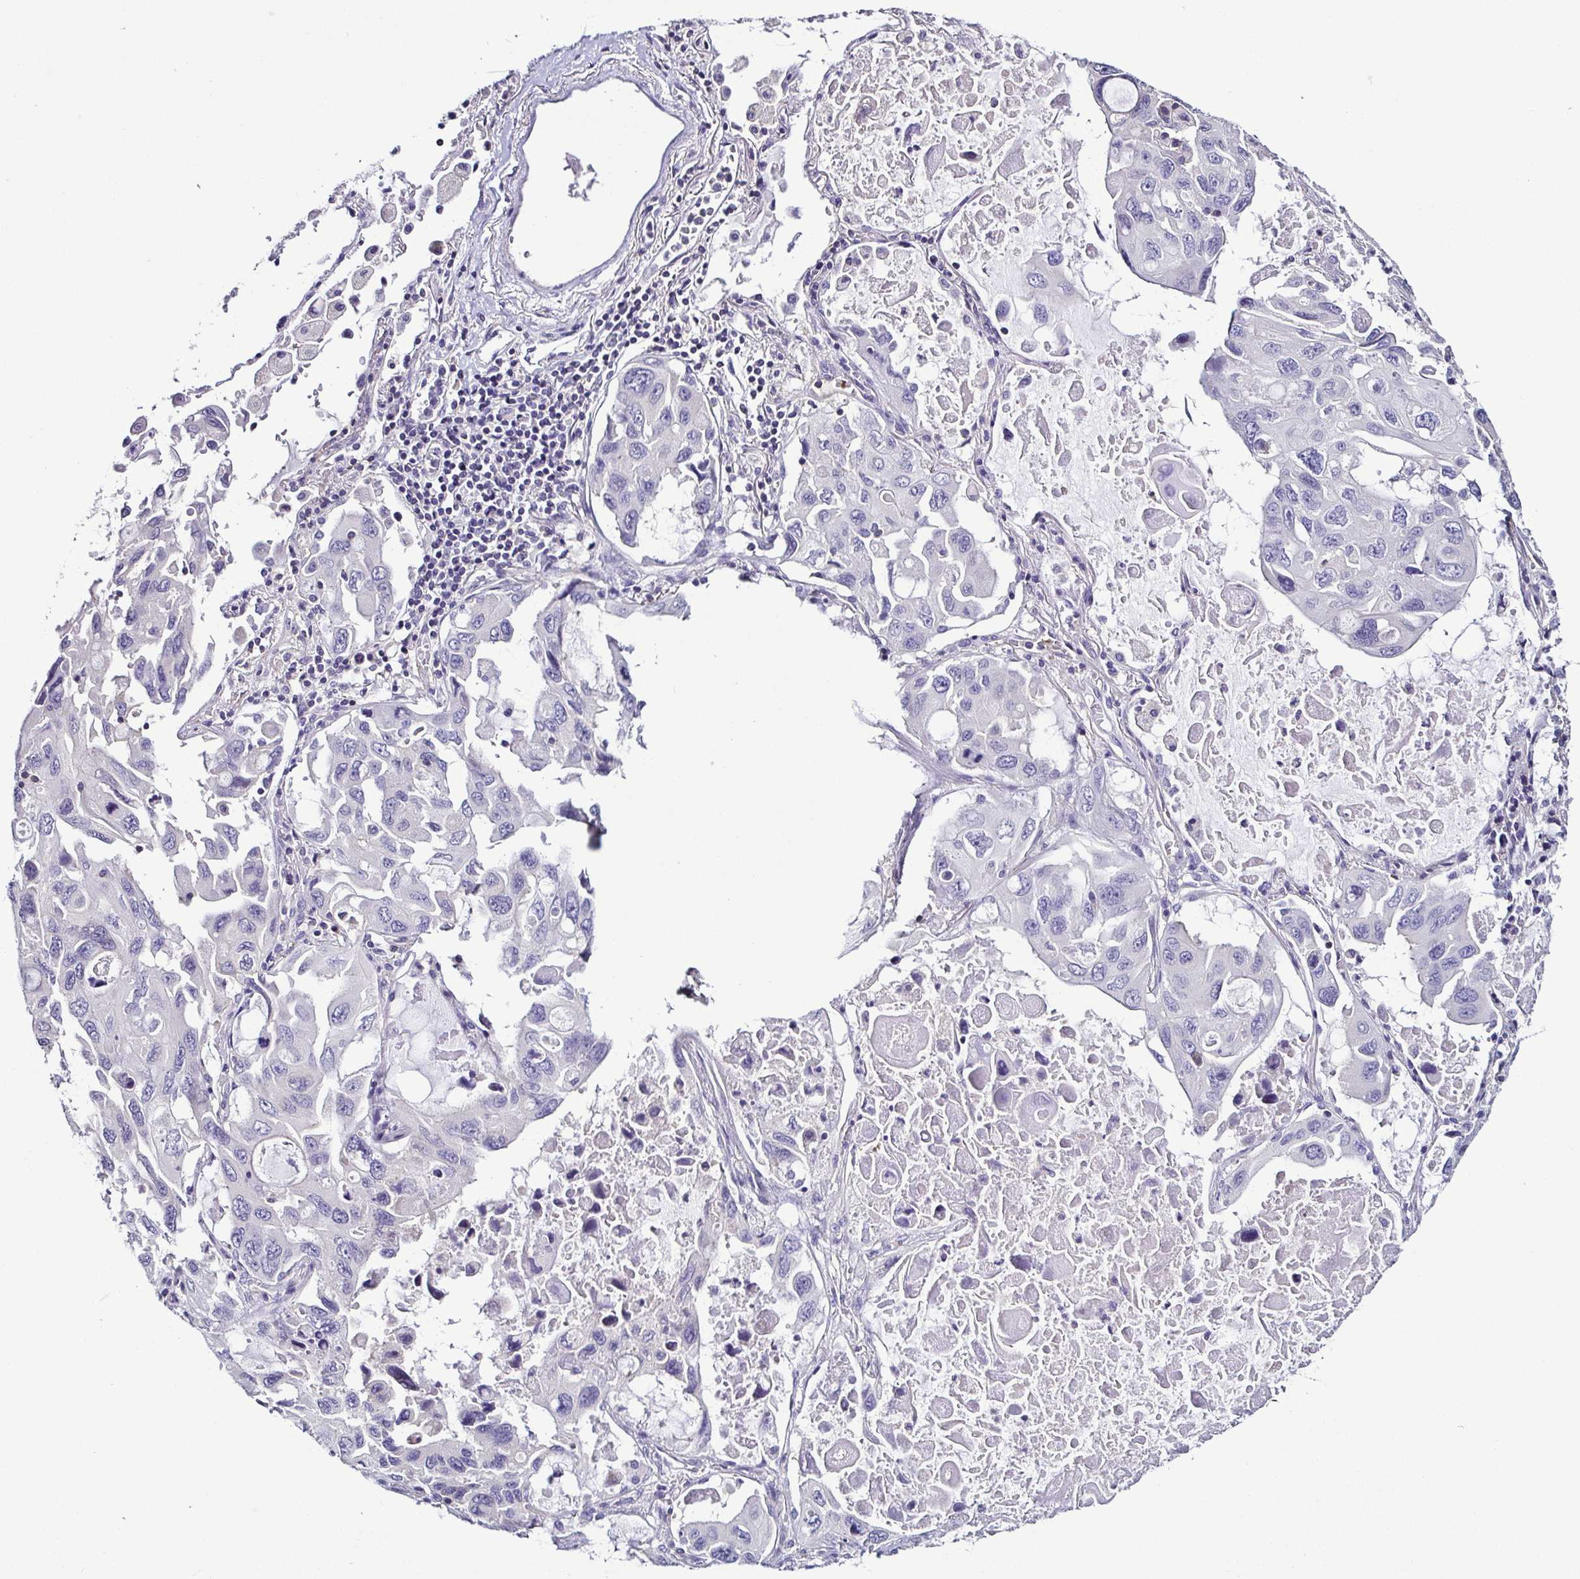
{"staining": {"intensity": "negative", "quantity": "none", "location": "none"}, "tissue": "lung cancer", "cell_type": "Tumor cells", "image_type": "cancer", "snomed": [{"axis": "morphology", "description": "Squamous cell carcinoma, NOS"}, {"axis": "topography", "description": "Lung"}], "caption": "Tumor cells are negative for protein expression in human lung cancer. Brightfield microscopy of immunohistochemistry (IHC) stained with DAB (brown) and hematoxylin (blue), captured at high magnification.", "gene": "TNNT2", "patient": {"sex": "female", "age": 73}}